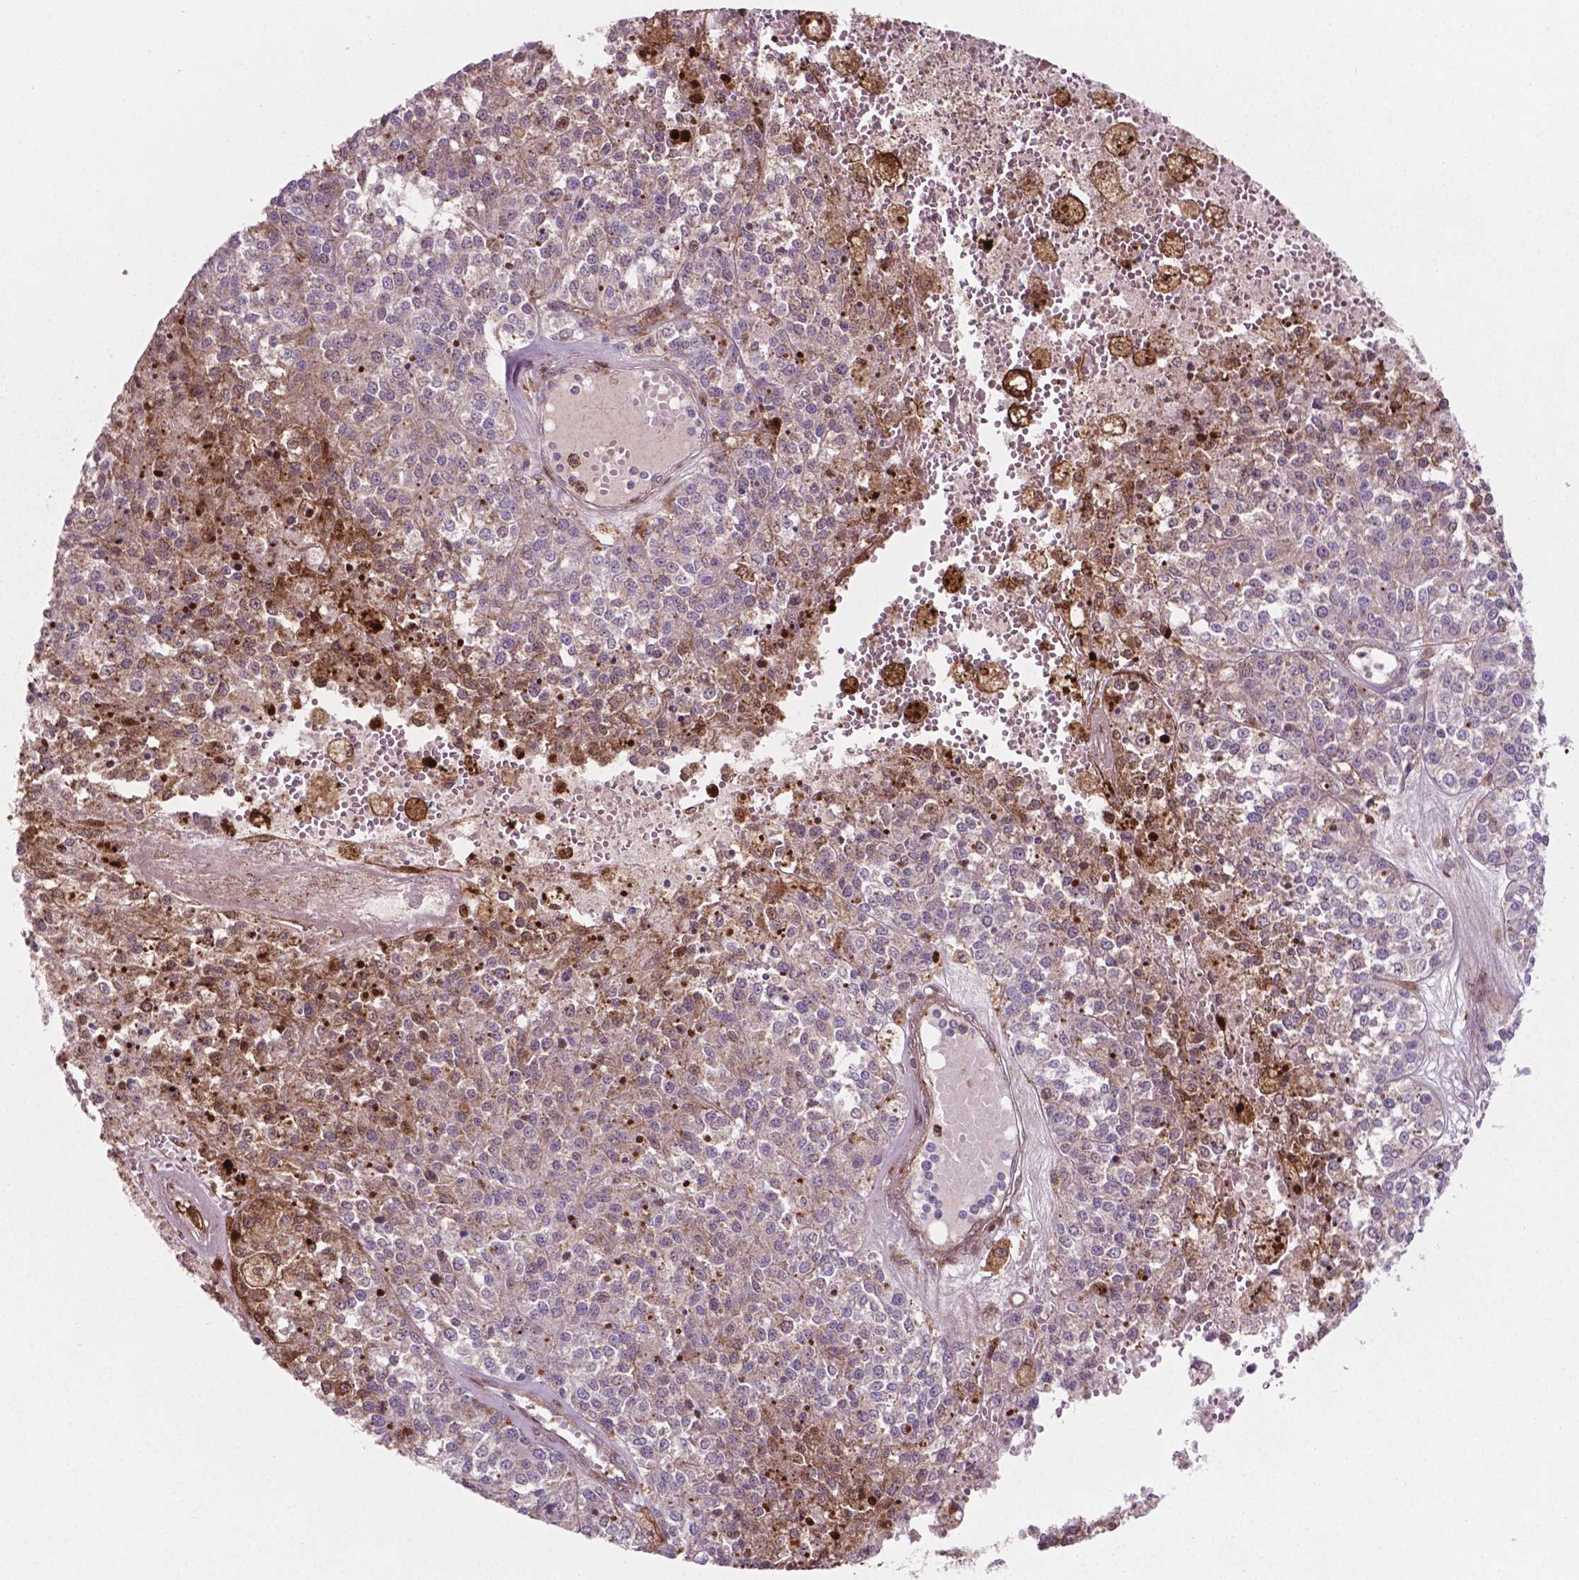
{"staining": {"intensity": "negative", "quantity": "none", "location": "none"}, "tissue": "melanoma", "cell_type": "Tumor cells", "image_type": "cancer", "snomed": [{"axis": "morphology", "description": "Malignant melanoma, Metastatic site"}, {"axis": "topography", "description": "Lymph node"}], "caption": "This is an immunohistochemistry (IHC) histopathology image of human melanoma. There is no staining in tumor cells.", "gene": "LDHA", "patient": {"sex": "female", "age": 64}}